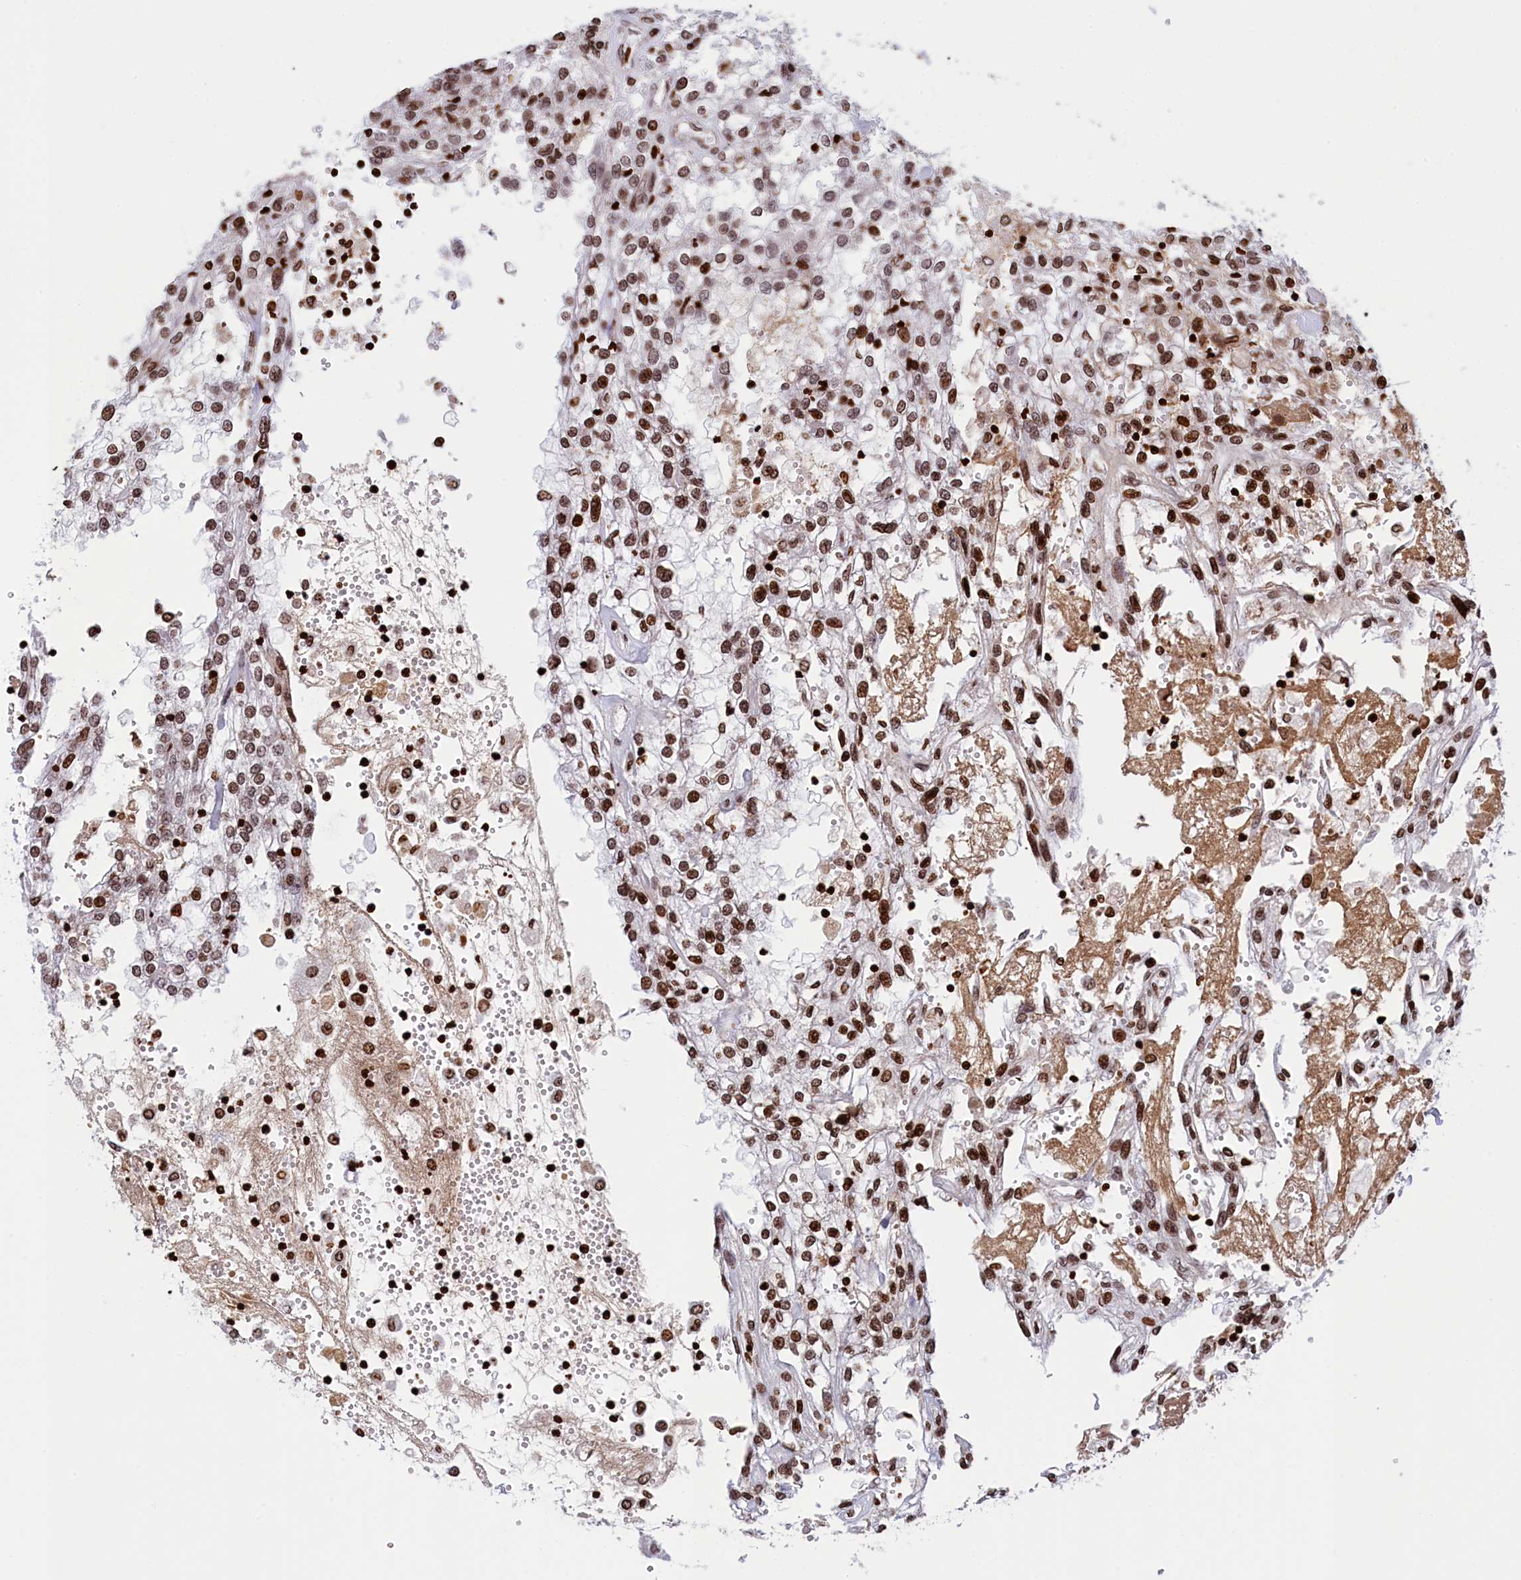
{"staining": {"intensity": "strong", "quantity": ">75%", "location": "cytoplasmic/membranous,nuclear"}, "tissue": "renal cancer", "cell_type": "Tumor cells", "image_type": "cancer", "snomed": [{"axis": "morphology", "description": "Adenocarcinoma, NOS"}, {"axis": "topography", "description": "Kidney"}], "caption": "A high amount of strong cytoplasmic/membranous and nuclear positivity is identified in approximately >75% of tumor cells in renal cancer tissue.", "gene": "TIMM29", "patient": {"sex": "female", "age": 52}}